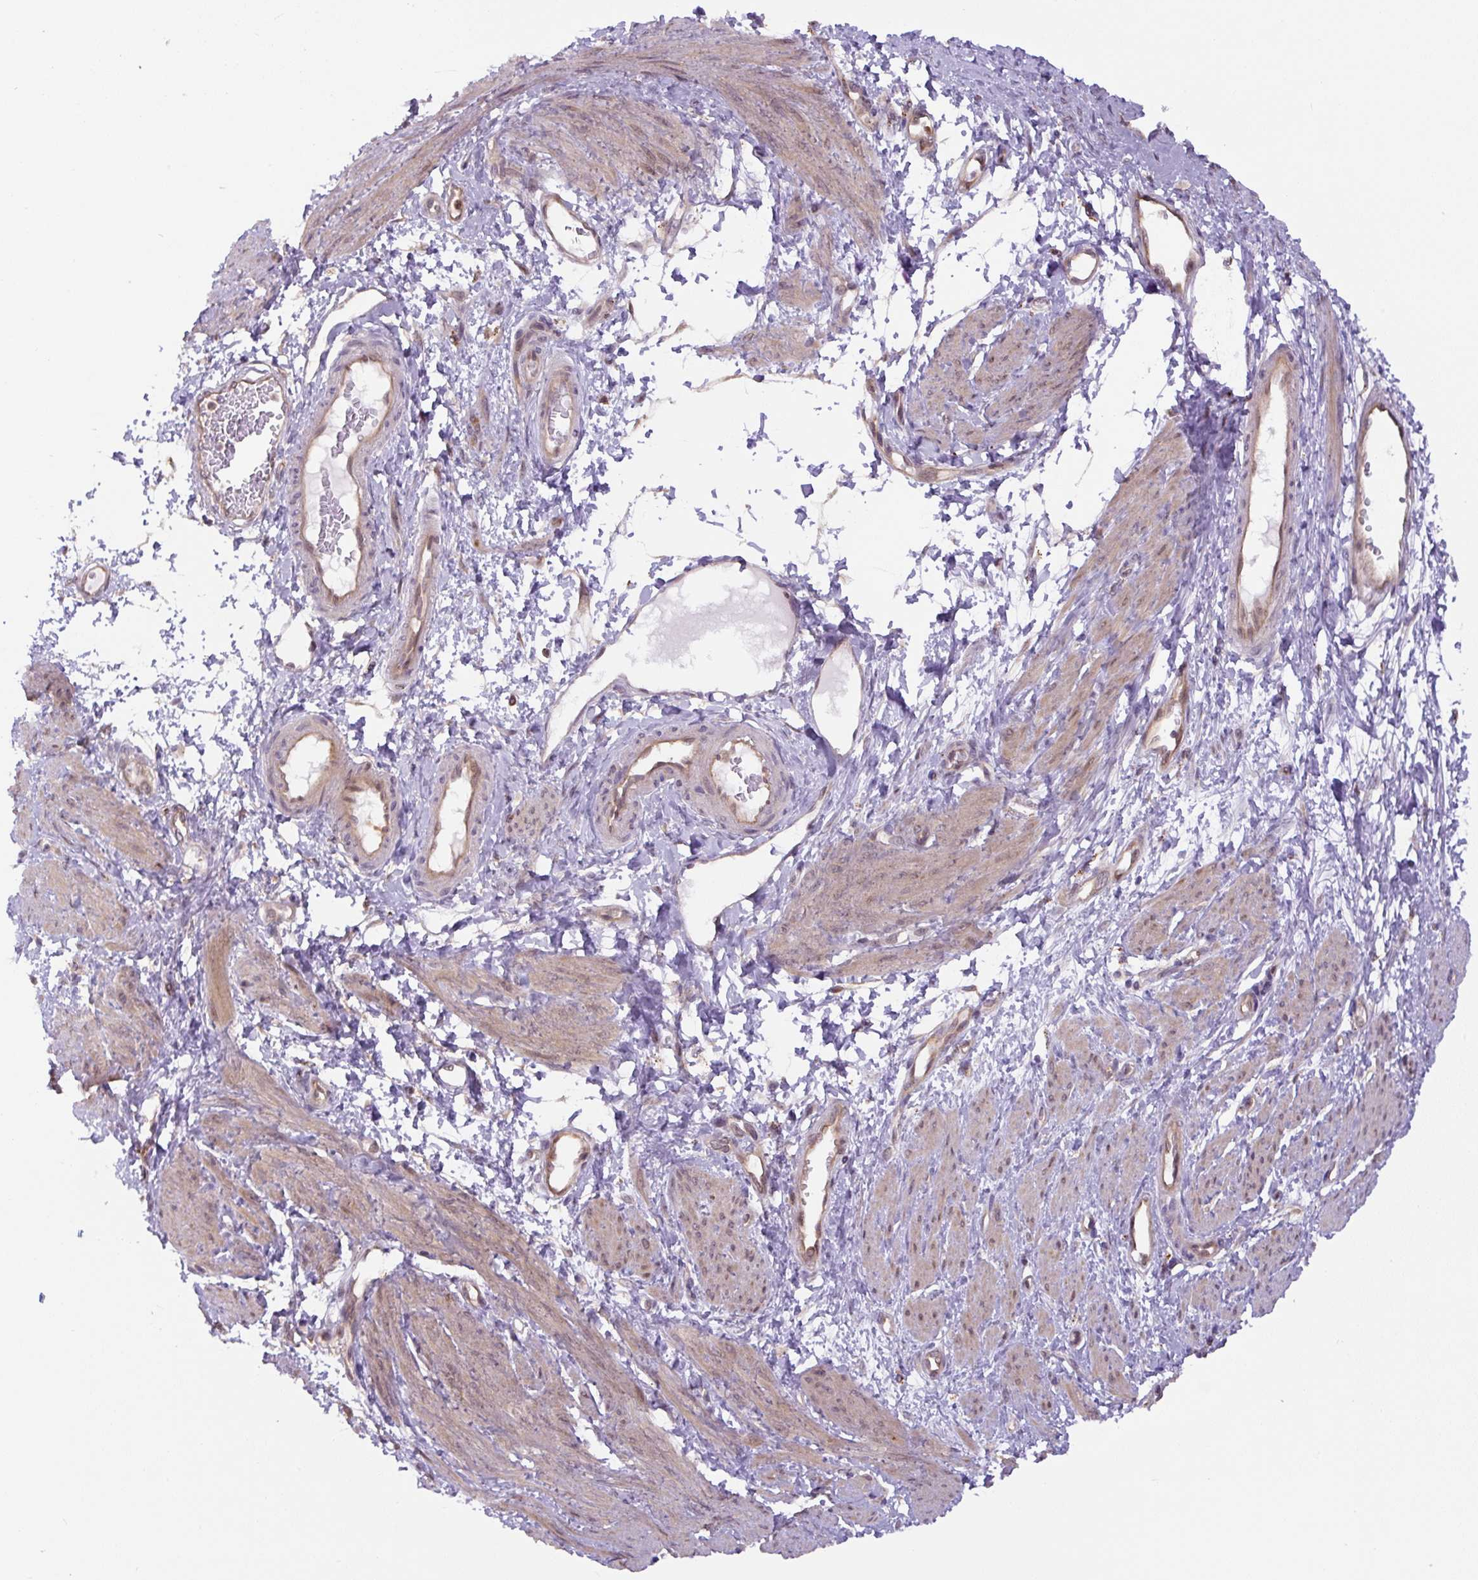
{"staining": {"intensity": "weak", "quantity": "25%-75%", "location": "cytoplasmic/membranous"}, "tissue": "smooth muscle", "cell_type": "Smooth muscle cells", "image_type": "normal", "snomed": [{"axis": "morphology", "description": "Normal tissue, NOS"}, {"axis": "topography", "description": "Smooth muscle"}, {"axis": "topography", "description": "Uterus"}], "caption": "High-magnification brightfield microscopy of unremarkable smooth muscle stained with DAB (brown) and counterstained with hematoxylin (blue). smooth muscle cells exhibit weak cytoplasmic/membranous positivity is appreciated in about25%-75% of cells. Using DAB (3,3'-diaminobenzidine) (brown) and hematoxylin (blue) stains, captured at high magnification using brightfield microscopy.", "gene": "ZSWIM7", "patient": {"sex": "female", "age": 39}}